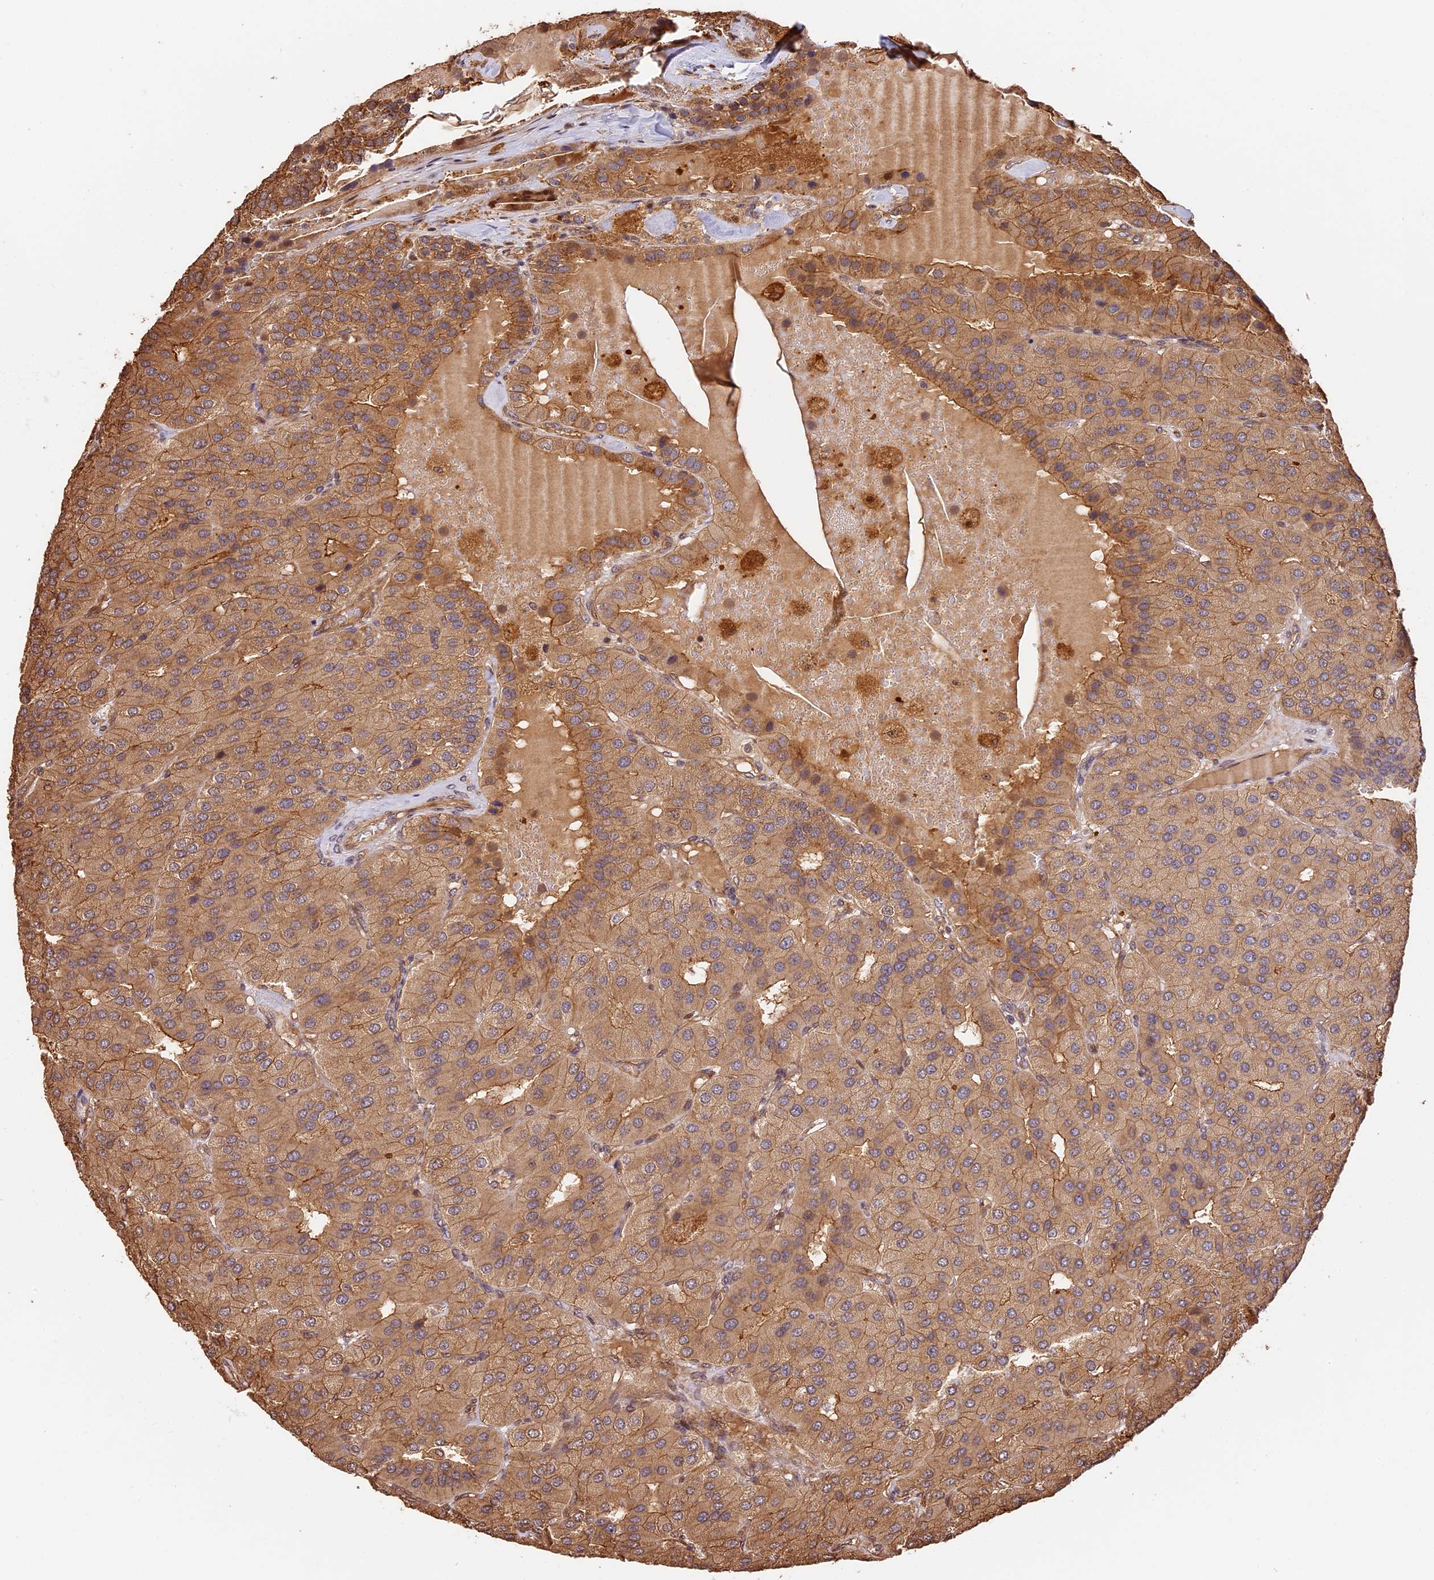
{"staining": {"intensity": "moderate", "quantity": ">75%", "location": "cytoplasmic/membranous"}, "tissue": "parathyroid gland", "cell_type": "Glandular cells", "image_type": "normal", "snomed": [{"axis": "morphology", "description": "Normal tissue, NOS"}, {"axis": "morphology", "description": "Adenoma, NOS"}, {"axis": "topography", "description": "Parathyroid gland"}], "caption": "Glandular cells exhibit medium levels of moderate cytoplasmic/membranous staining in about >75% of cells in unremarkable parathyroid gland.", "gene": "PPP1R37", "patient": {"sex": "female", "age": 86}}